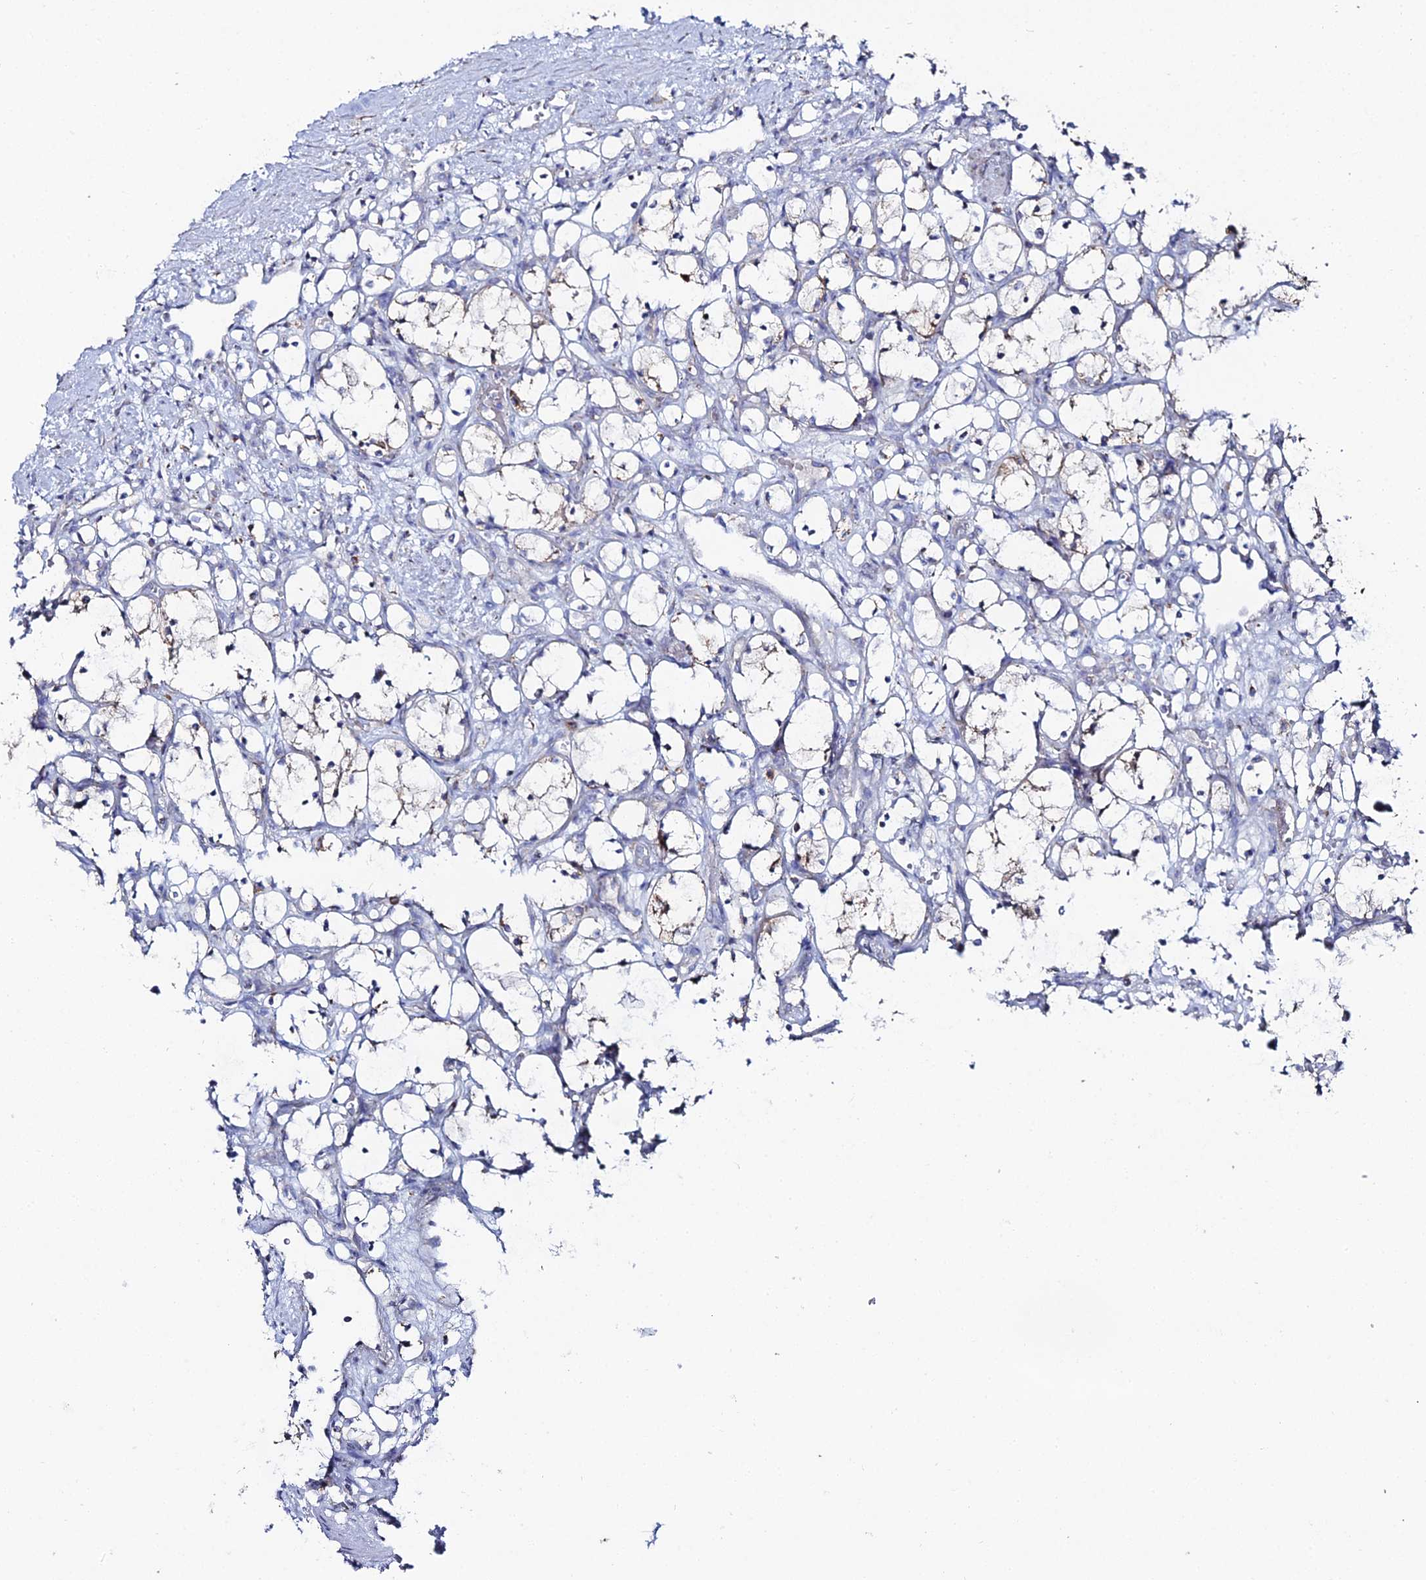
{"staining": {"intensity": "negative", "quantity": "none", "location": "none"}, "tissue": "renal cancer", "cell_type": "Tumor cells", "image_type": "cancer", "snomed": [{"axis": "morphology", "description": "Adenocarcinoma, NOS"}, {"axis": "topography", "description": "Kidney"}], "caption": "Immunohistochemistry of human renal cancer (adenocarcinoma) demonstrates no positivity in tumor cells.", "gene": "MPC1", "patient": {"sex": "female", "age": 69}}